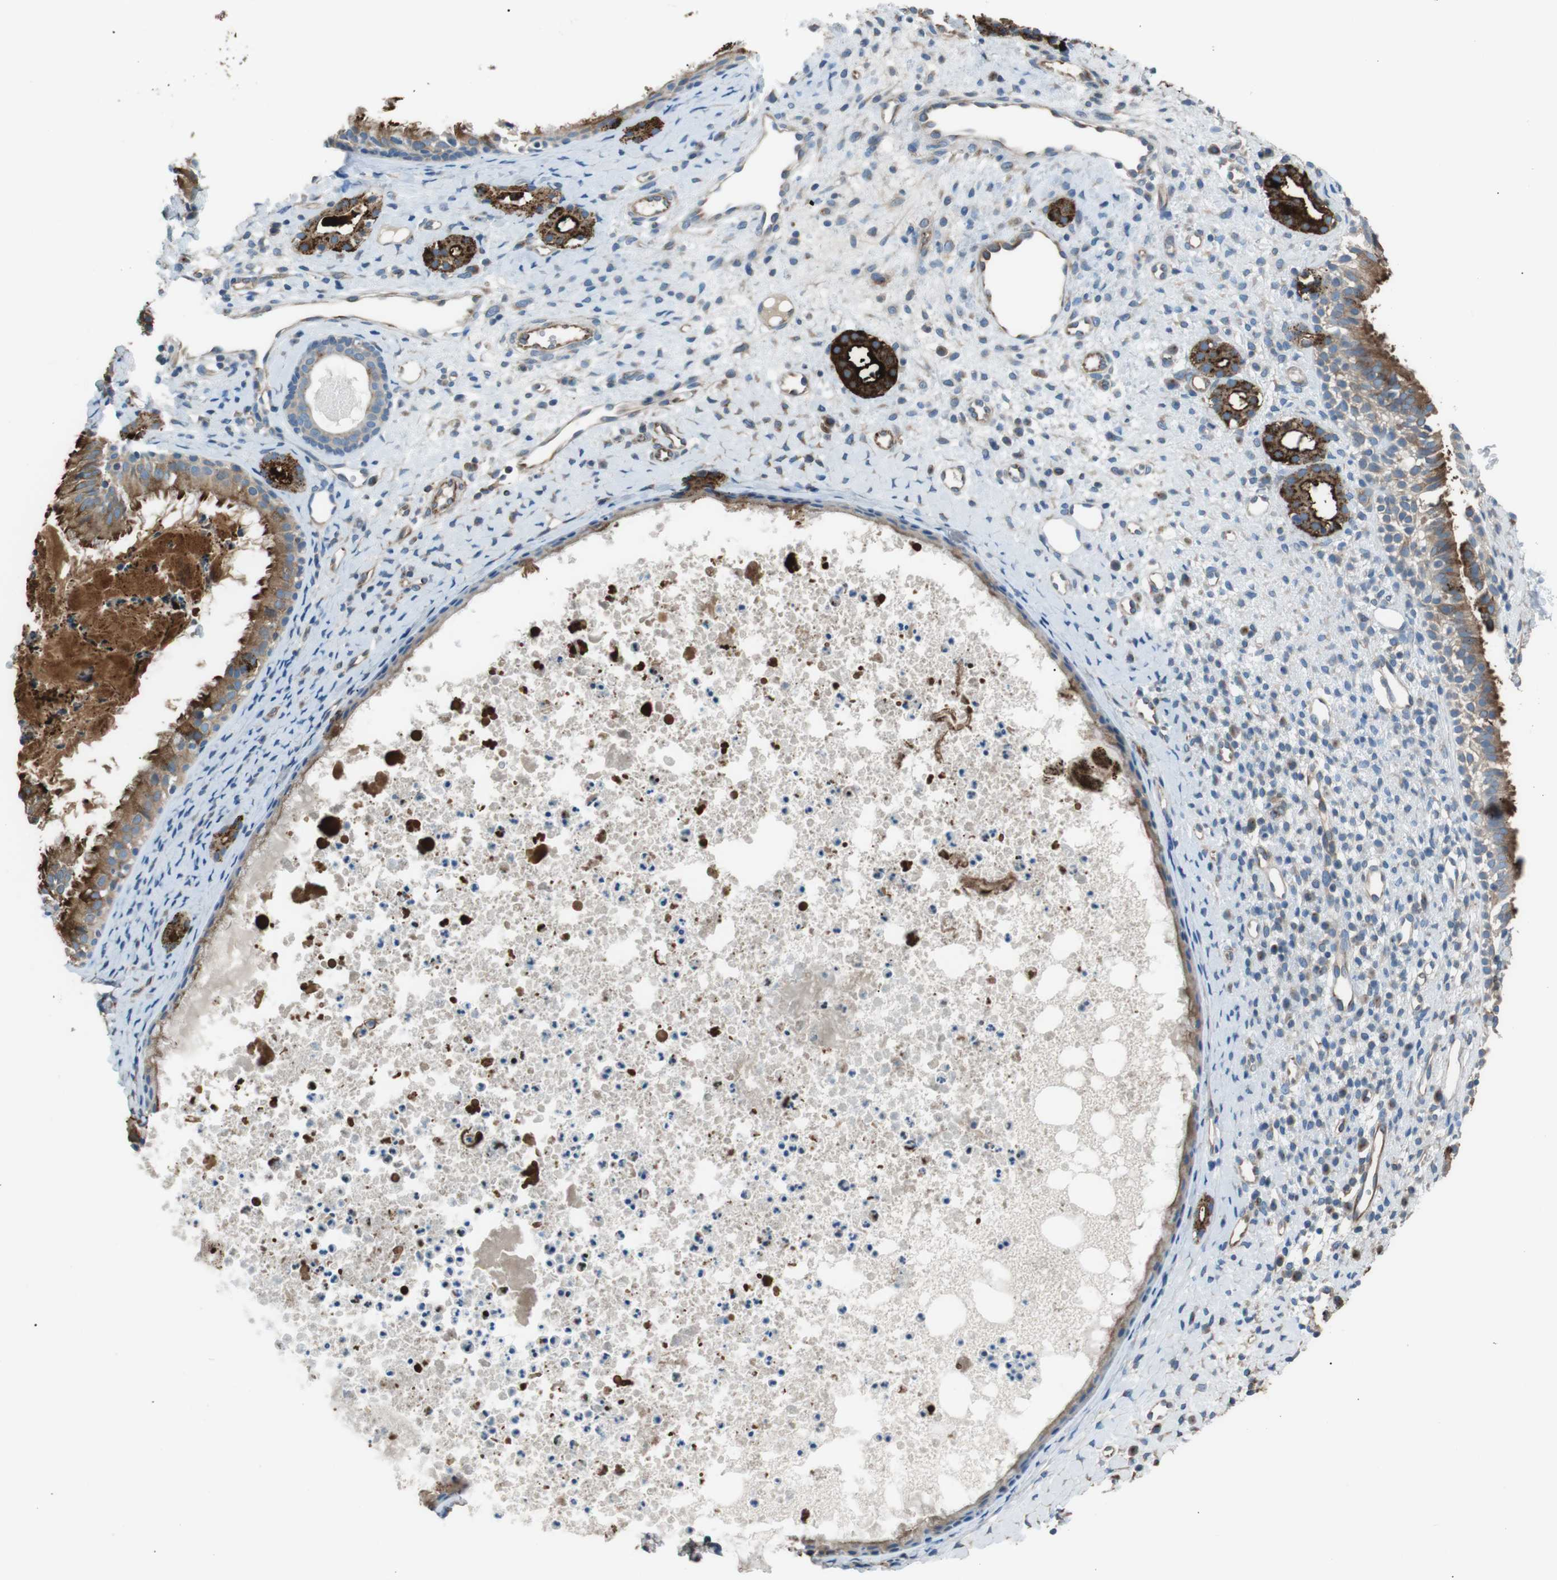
{"staining": {"intensity": "strong", "quantity": ">75%", "location": "cytoplasmic/membranous"}, "tissue": "nasopharynx", "cell_type": "Respiratory epithelial cells", "image_type": "normal", "snomed": [{"axis": "morphology", "description": "Normal tissue, NOS"}, {"axis": "topography", "description": "Nasopharynx"}], "caption": "Immunohistochemistry histopathology image of benign nasopharynx: human nasopharynx stained using immunohistochemistry (IHC) displays high levels of strong protein expression localized specifically in the cytoplasmic/membranous of respiratory epithelial cells, appearing as a cytoplasmic/membranous brown color.", "gene": "CDH26", "patient": {"sex": "male", "age": 22}}